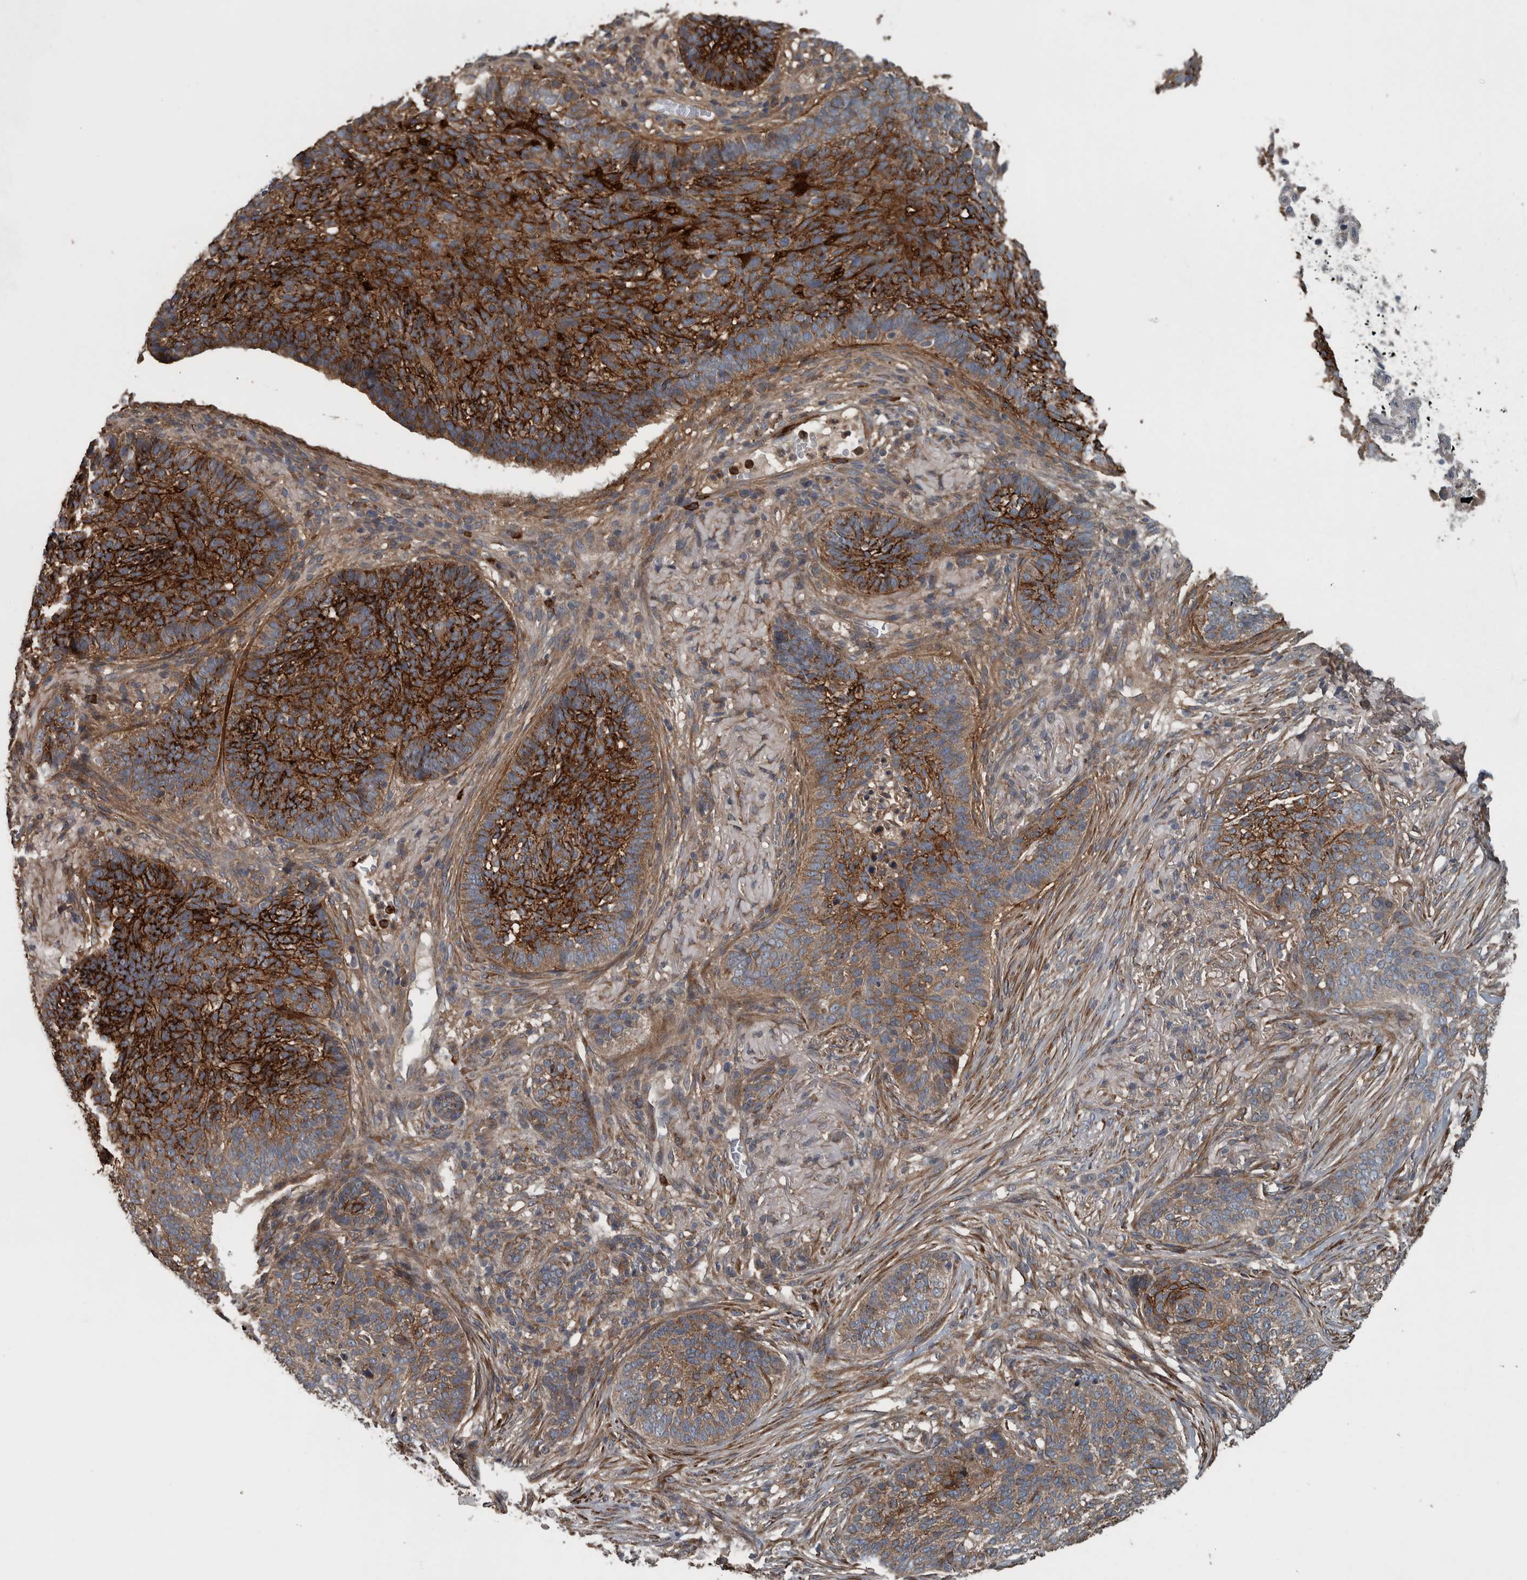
{"staining": {"intensity": "strong", "quantity": ">75%", "location": "cytoplasmic/membranous"}, "tissue": "skin cancer", "cell_type": "Tumor cells", "image_type": "cancer", "snomed": [{"axis": "morphology", "description": "Basal cell carcinoma"}, {"axis": "topography", "description": "Skin"}], "caption": "Skin cancer stained with immunohistochemistry (IHC) exhibits strong cytoplasmic/membranous expression in about >75% of tumor cells.", "gene": "EXOC8", "patient": {"sex": "male", "age": 85}}